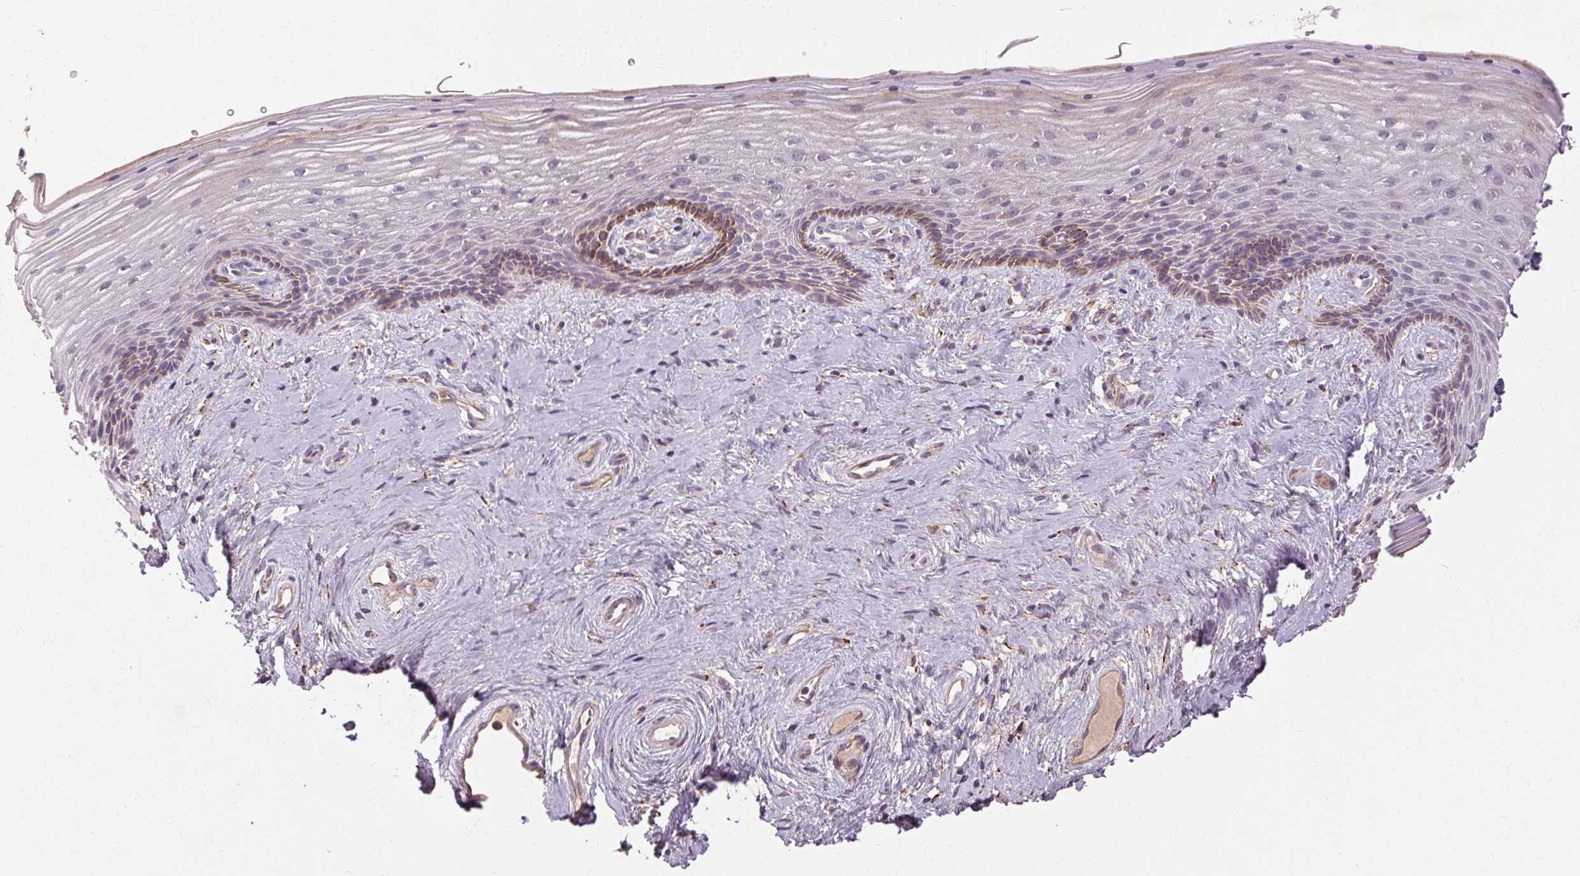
{"staining": {"intensity": "moderate", "quantity": "<25%", "location": "cytoplasmic/membranous"}, "tissue": "vagina", "cell_type": "Squamous epithelial cells", "image_type": "normal", "snomed": [{"axis": "morphology", "description": "Normal tissue, NOS"}, {"axis": "topography", "description": "Vagina"}], "caption": "Immunohistochemical staining of normal vagina reveals moderate cytoplasmic/membranous protein positivity in about <25% of squamous epithelial cells.", "gene": "REP15", "patient": {"sex": "female", "age": 45}}